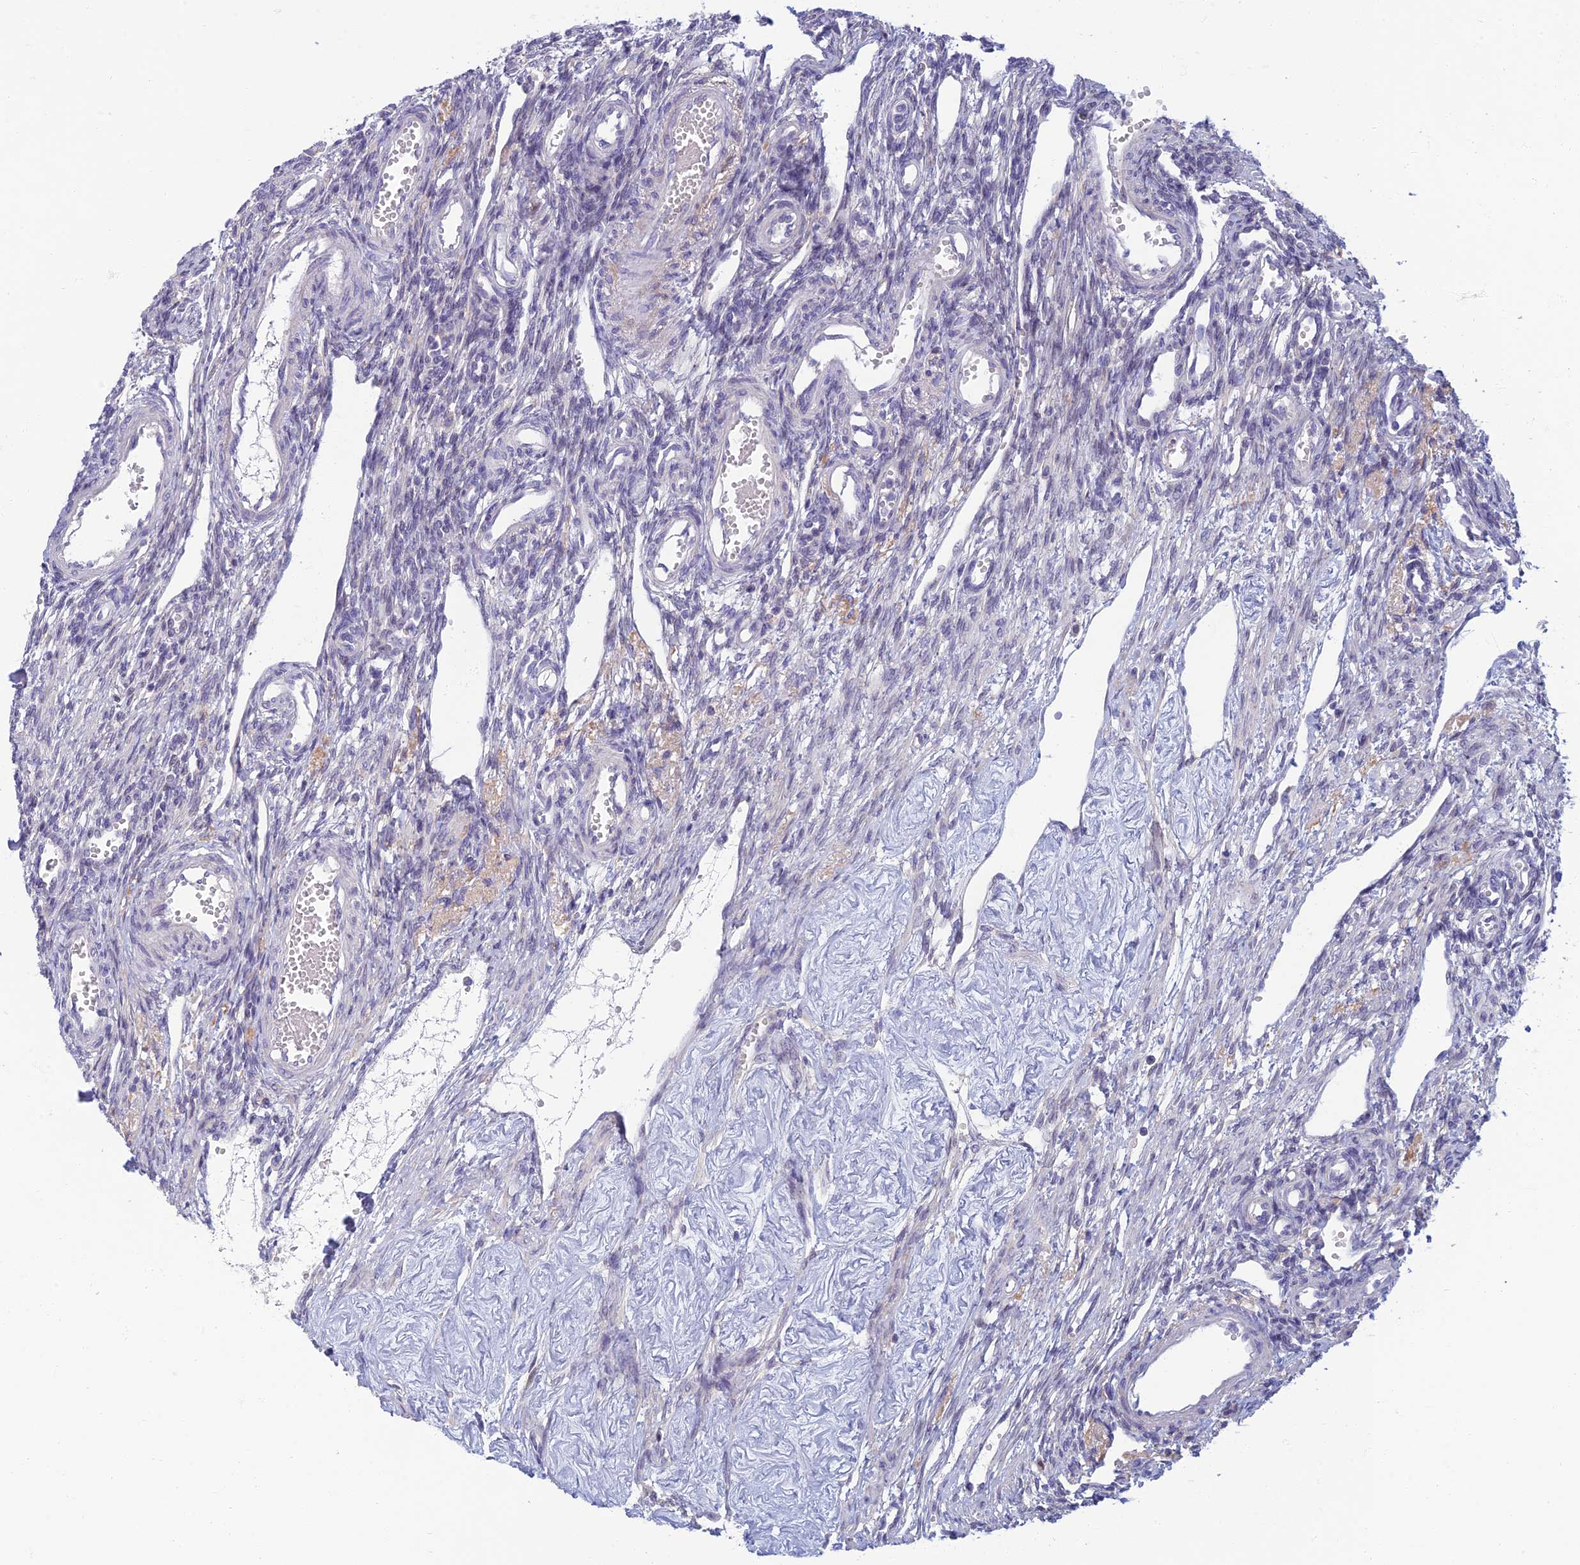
{"staining": {"intensity": "negative", "quantity": "none", "location": "none"}, "tissue": "ovary", "cell_type": "Follicle cells", "image_type": "normal", "snomed": [{"axis": "morphology", "description": "Normal tissue, NOS"}, {"axis": "morphology", "description": "Cyst, NOS"}, {"axis": "topography", "description": "Ovary"}], "caption": "High power microscopy micrograph of an immunohistochemistry image of normal ovary, revealing no significant staining in follicle cells.", "gene": "NEURL1", "patient": {"sex": "female", "age": 33}}